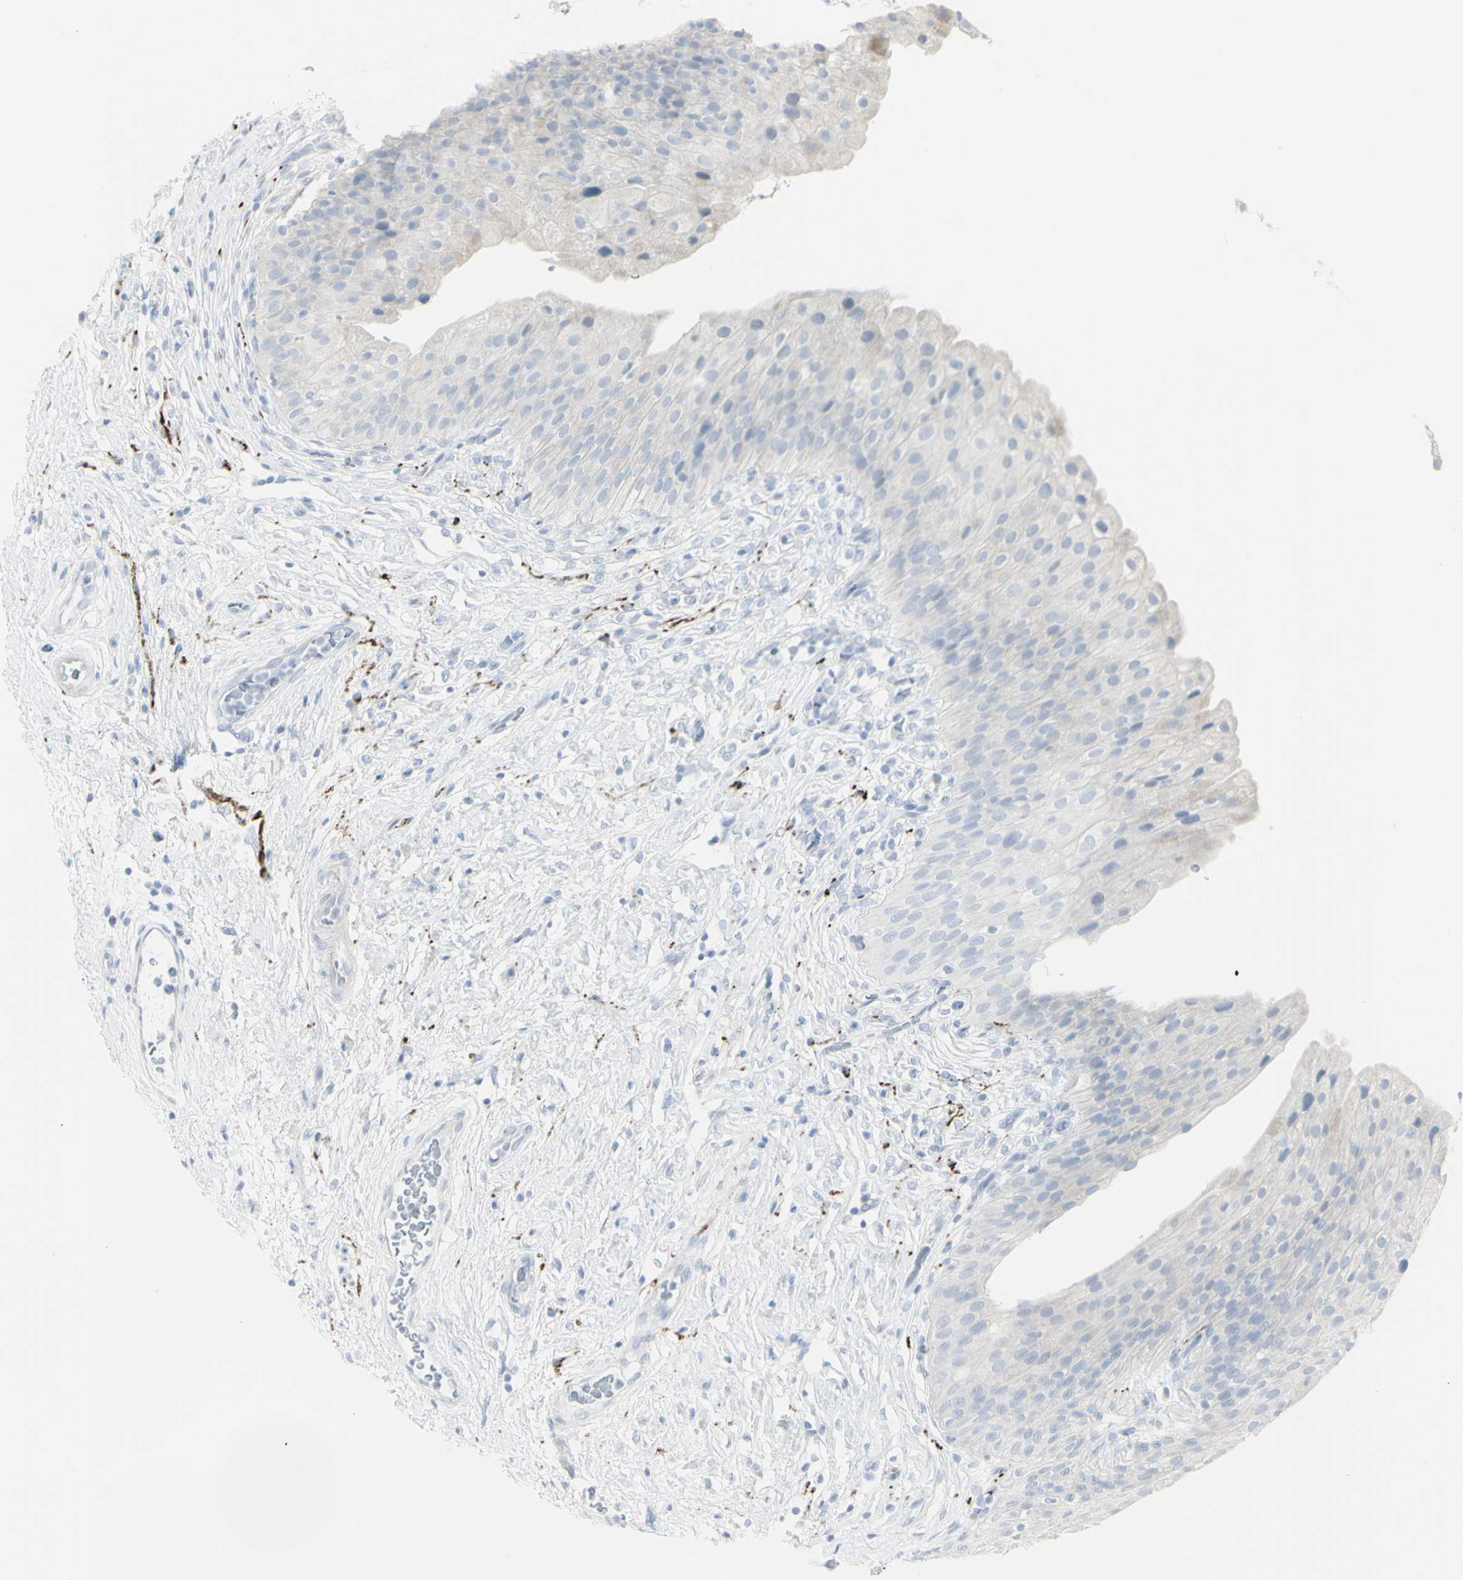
{"staining": {"intensity": "negative", "quantity": "none", "location": "none"}, "tissue": "urinary bladder", "cell_type": "Urothelial cells", "image_type": "normal", "snomed": [{"axis": "morphology", "description": "Normal tissue, NOS"}, {"axis": "morphology", "description": "Urothelial carcinoma, High grade"}, {"axis": "topography", "description": "Urinary bladder"}], "caption": "Immunohistochemistry (IHC) histopathology image of unremarkable urinary bladder stained for a protein (brown), which displays no staining in urothelial cells.", "gene": "ENSG00000198211", "patient": {"sex": "male", "age": 46}}